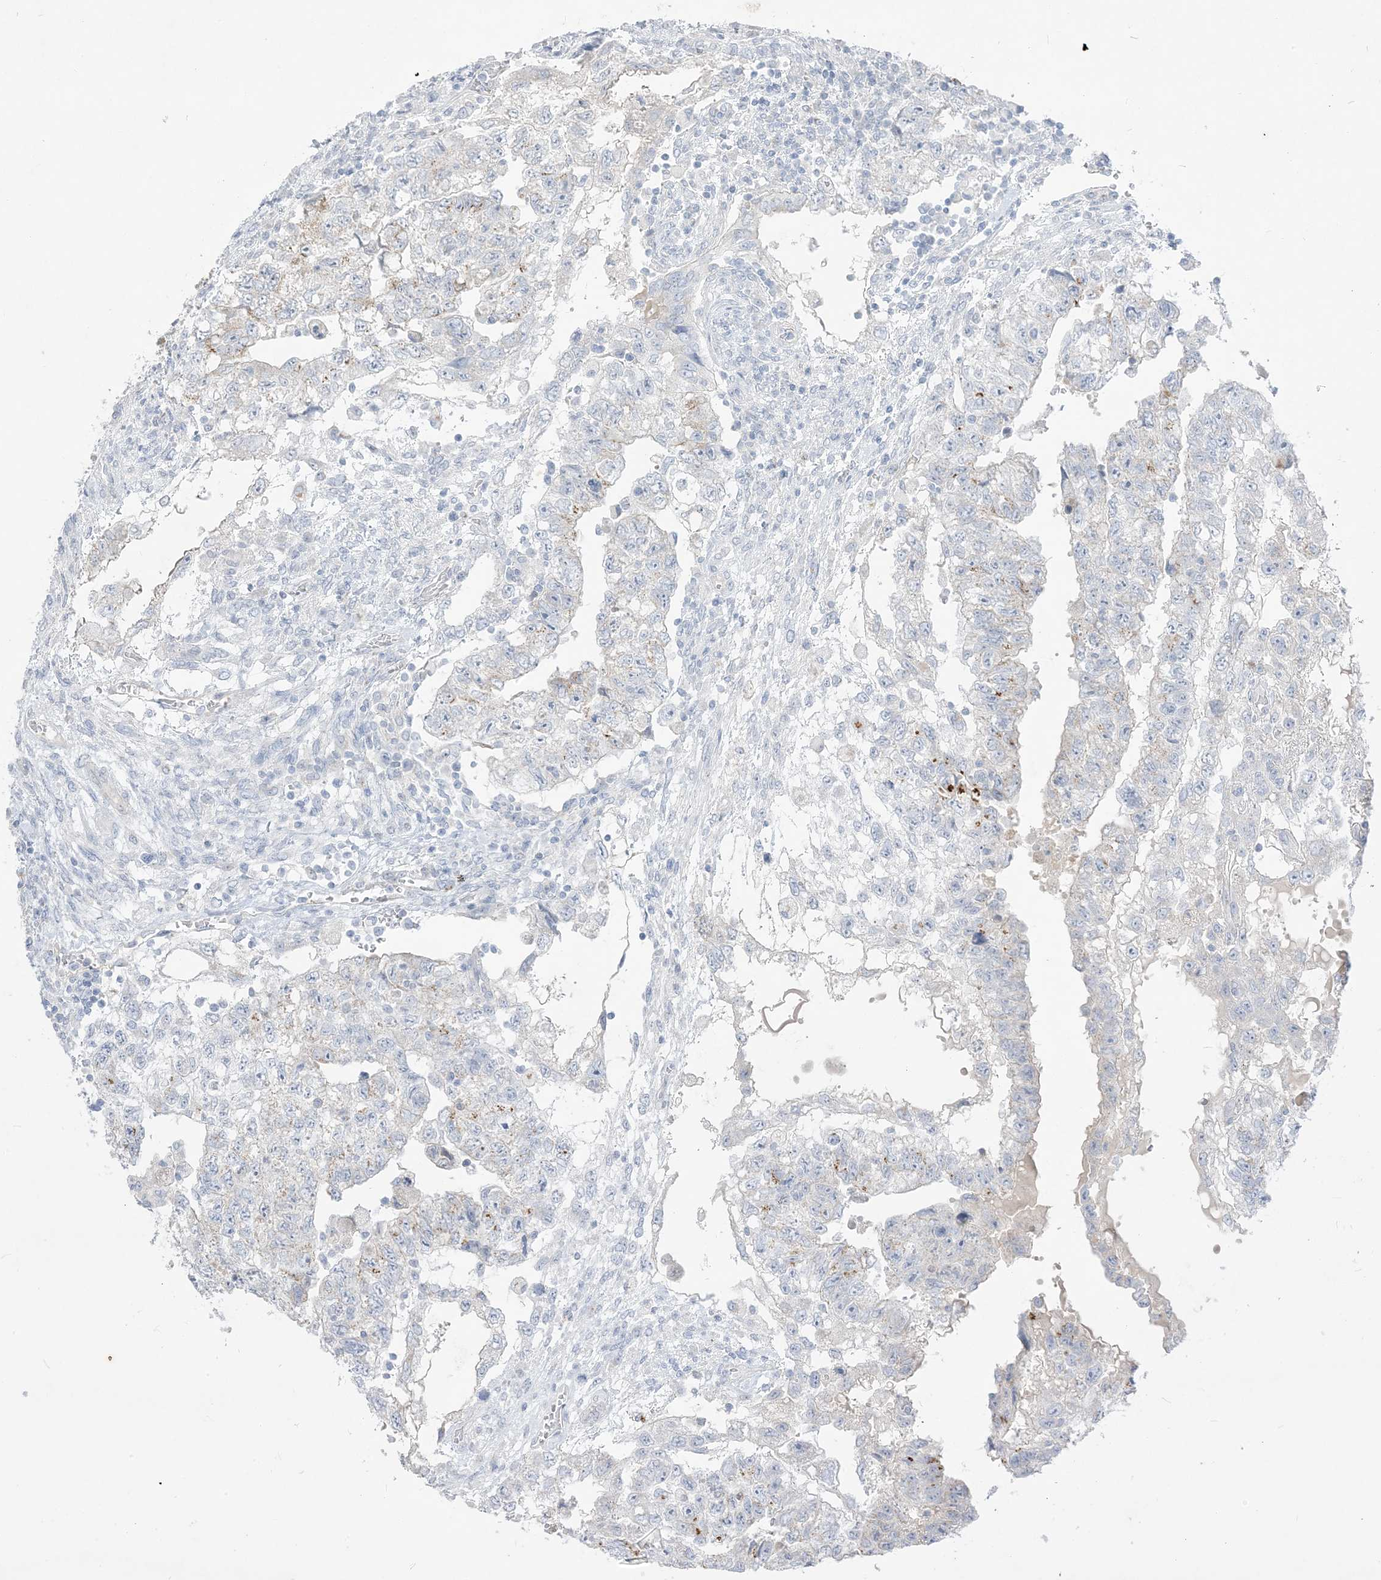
{"staining": {"intensity": "weak", "quantity": "<25%", "location": "cytoplasmic/membranous"}, "tissue": "testis cancer", "cell_type": "Tumor cells", "image_type": "cancer", "snomed": [{"axis": "morphology", "description": "Carcinoma, Embryonal, NOS"}, {"axis": "topography", "description": "Testis"}], "caption": "A micrograph of testis cancer (embryonal carcinoma) stained for a protein reveals no brown staining in tumor cells. Nuclei are stained in blue.", "gene": "B3GNT7", "patient": {"sex": "male", "age": 36}}